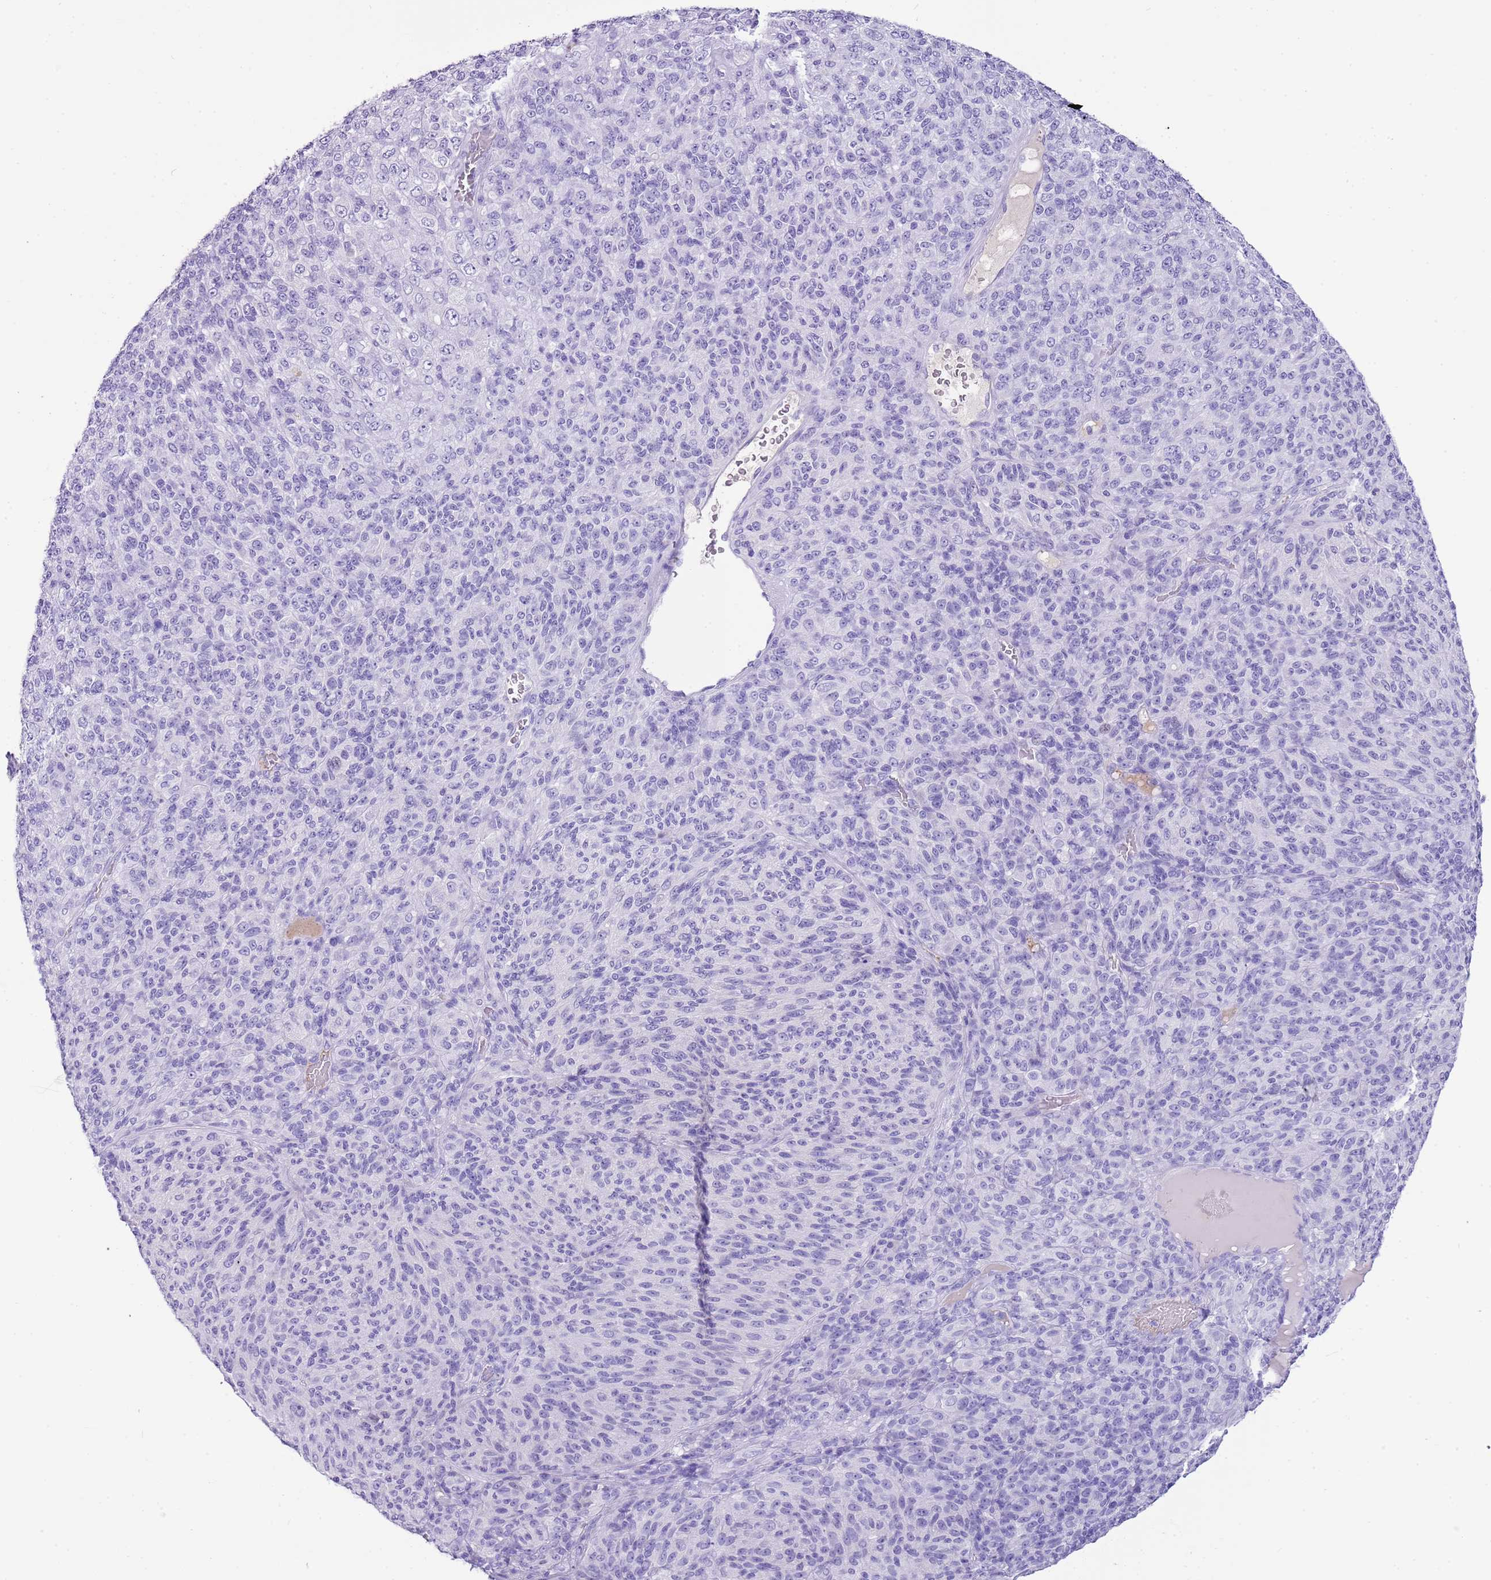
{"staining": {"intensity": "negative", "quantity": "none", "location": "none"}, "tissue": "melanoma", "cell_type": "Tumor cells", "image_type": "cancer", "snomed": [{"axis": "morphology", "description": "Malignant melanoma, Metastatic site"}, {"axis": "topography", "description": "Brain"}], "caption": "Immunohistochemical staining of human melanoma reveals no significant staining in tumor cells.", "gene": "IGKV3D-11", "patient": {"sex": "female", "age": 56}}